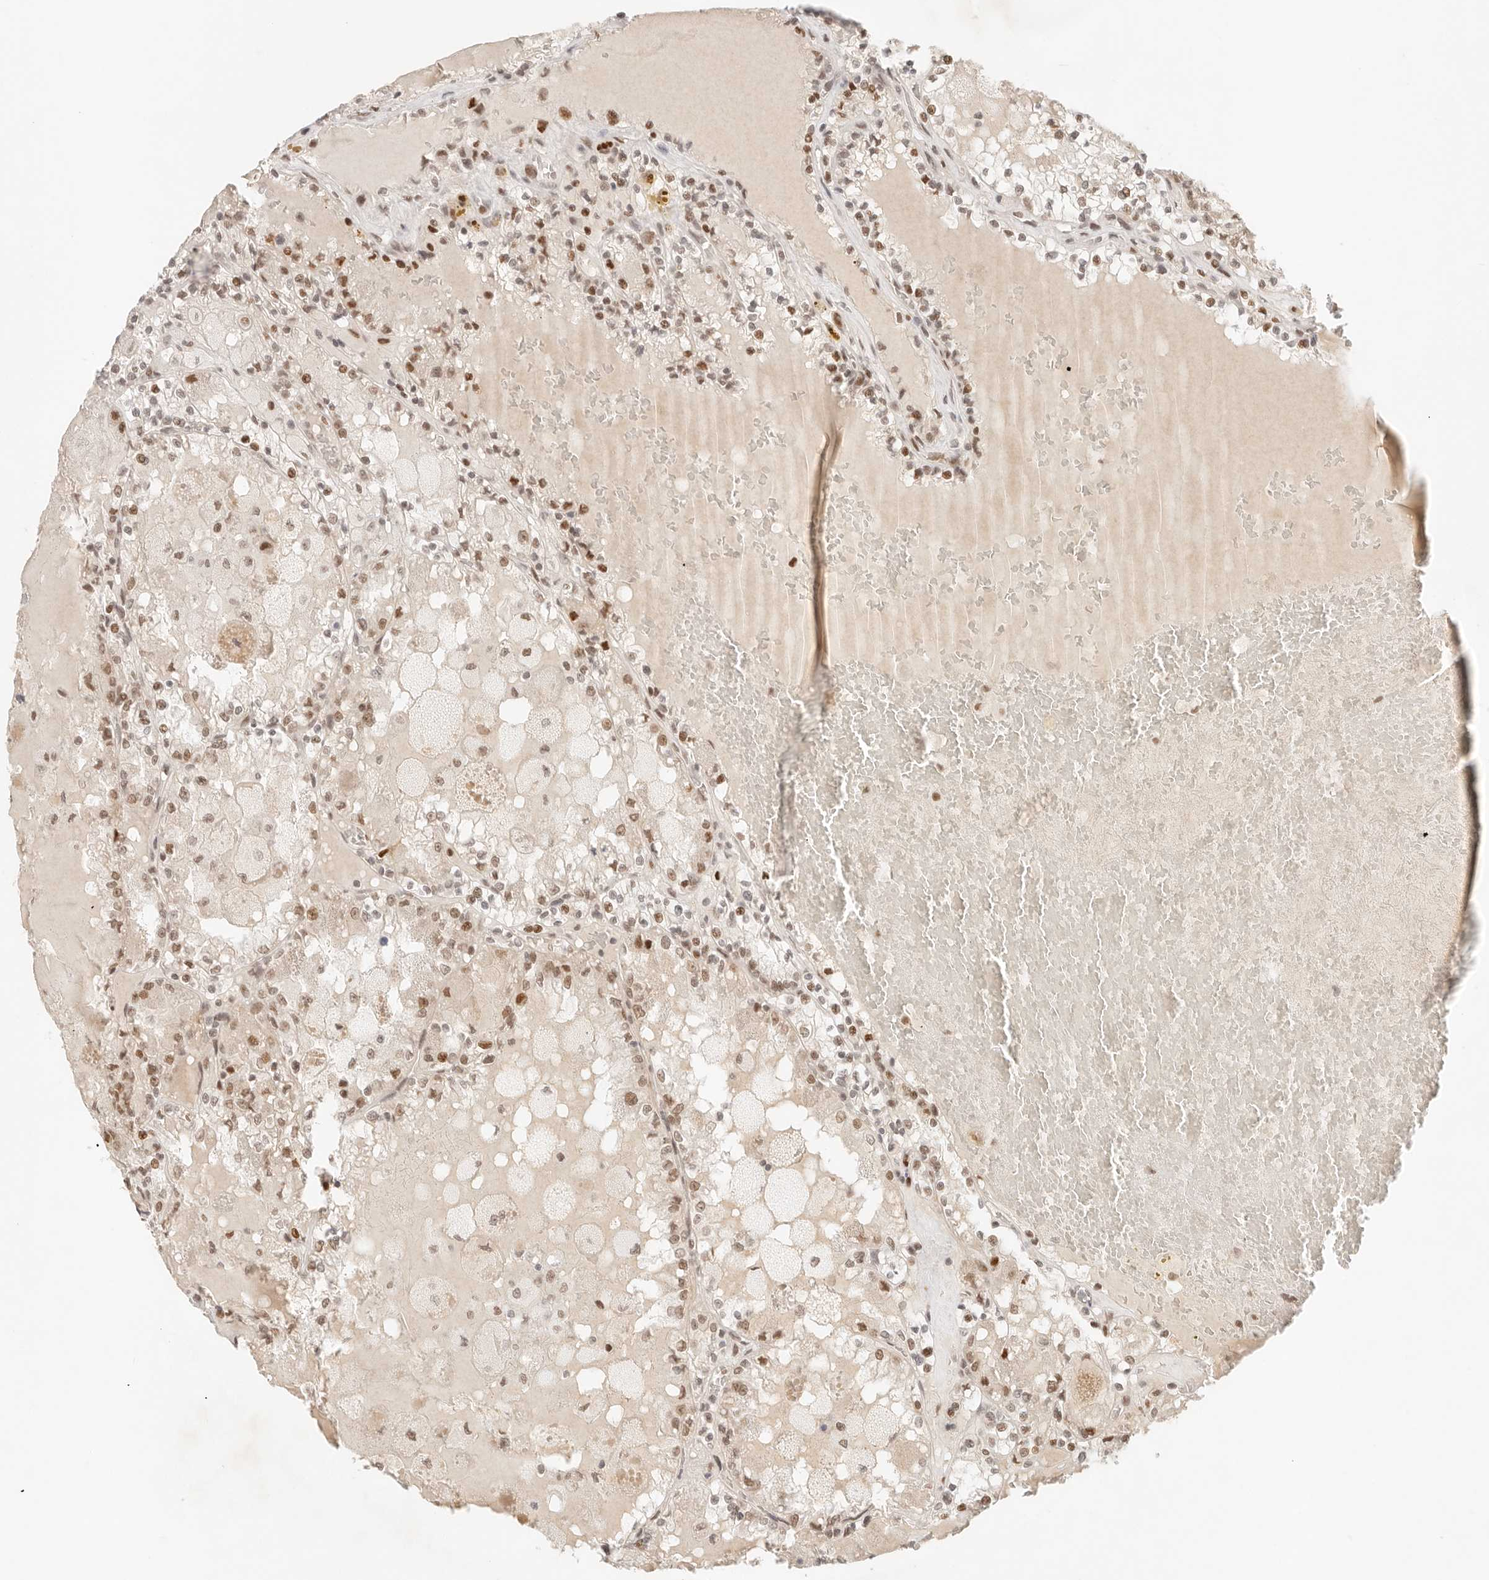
{"staining": {"intensity": "moderate", "quantity": "25%-75%", "location": "nuclear"}, "tissue": "renal cancer", "cell_type": "Tumor cells", "image_type": "cancer", "snomed": [{"axis": "morphology", "description": "Adenocarcinoma, NOS"}, {"axis": "topography", "description": "Kidney"}], "caption": "Moderate nuclear positivity for a protein is present in approximately 25%-75% of tumor cells of adenocarcinoma (renal) using immunohistochemistry (IHC).", "gene": "HOXC5", "patient": {"sex": "female", "age": 56}}